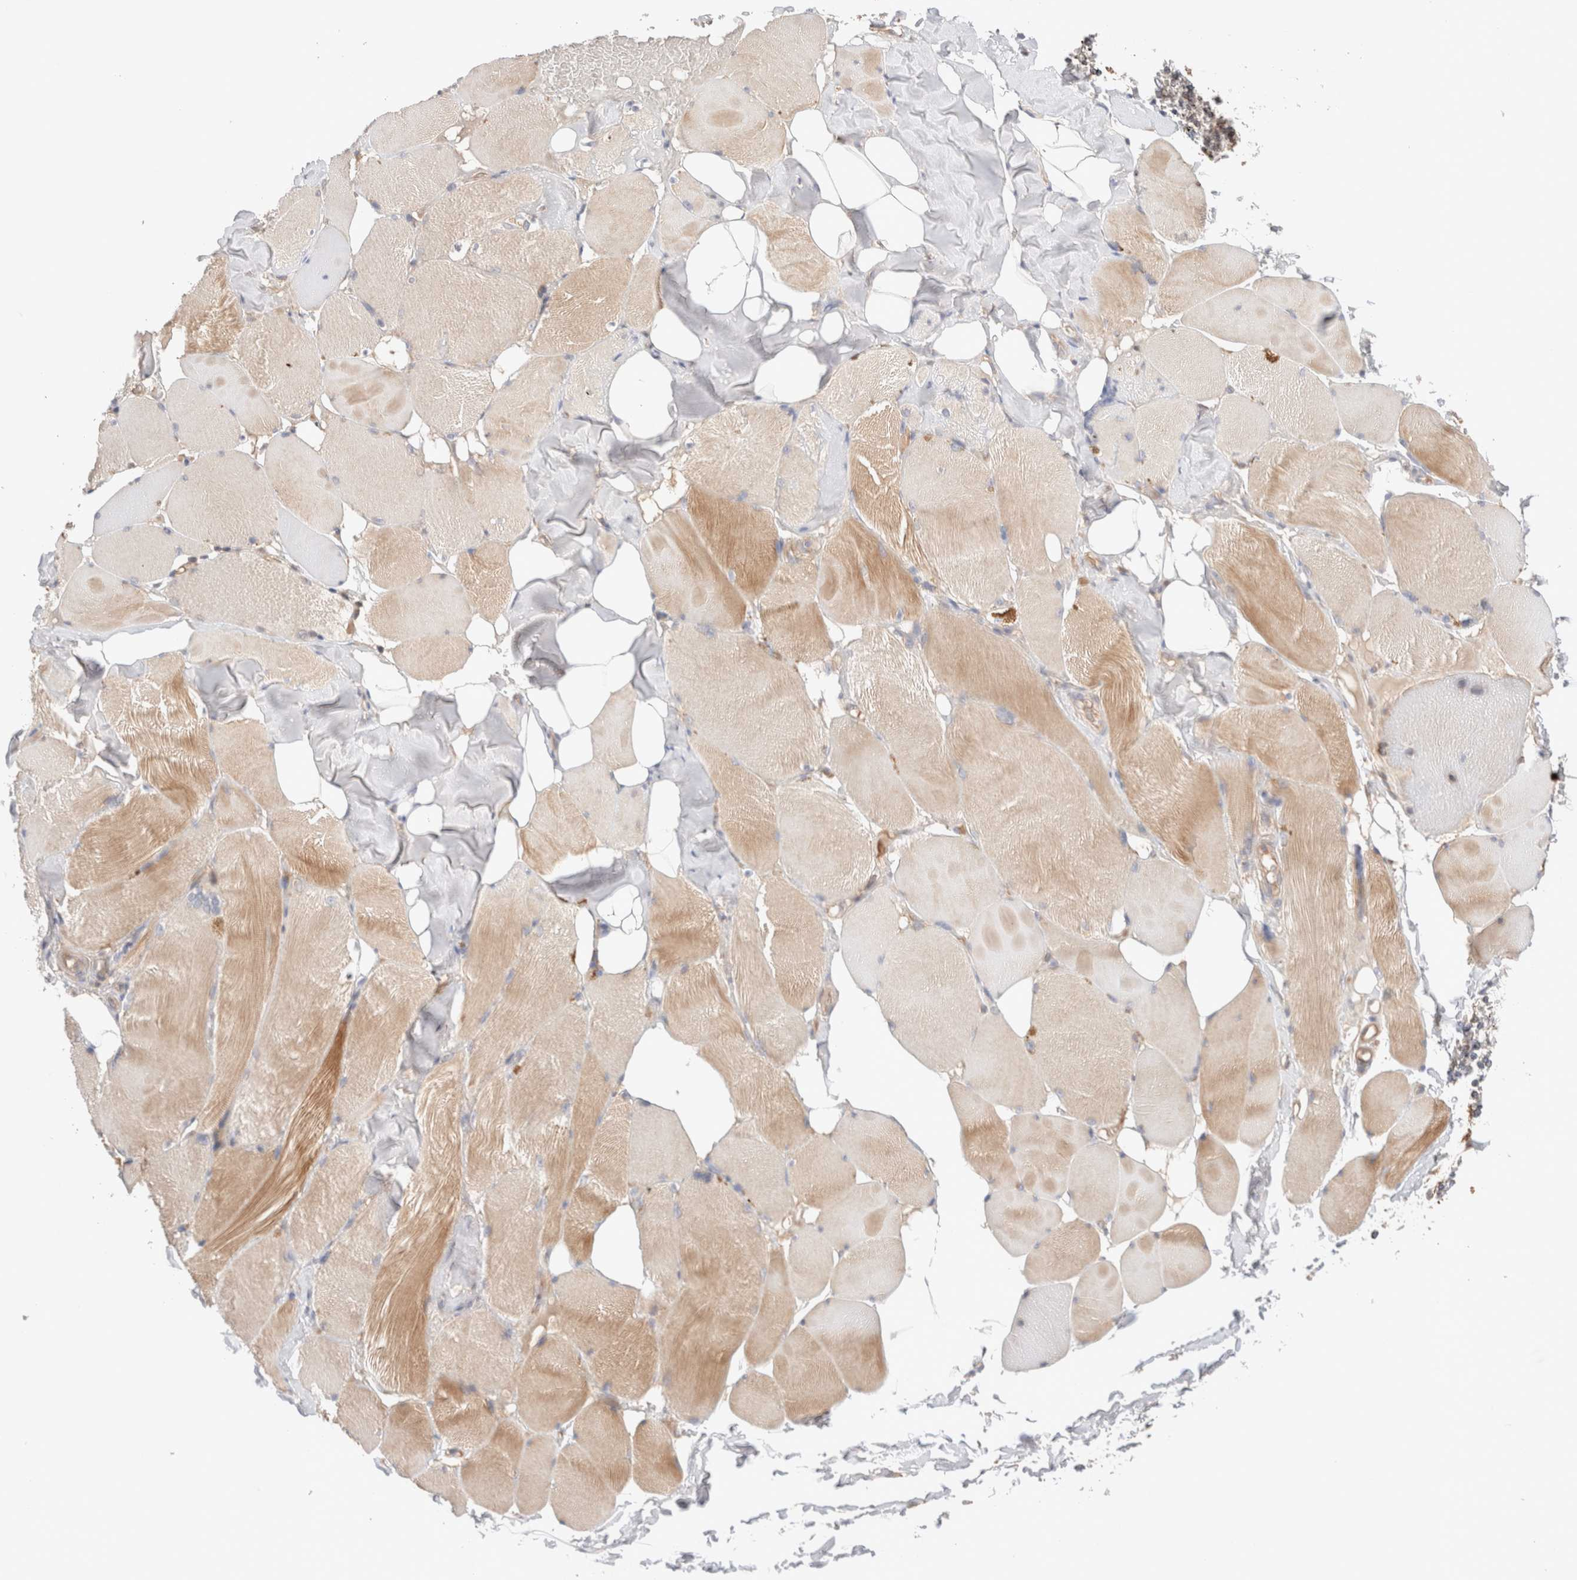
{"staining": {"intensity": "moderate", "quantity": "25%-75%", "location": "cytoplasmic/membranous"}, "tissue": "skeletal muscle", "cell_type": "Myocytes", "image_type": "normal", "snomed": [{"axis": "morphology", "description": "Normal tissue, NOS"}, {"axis": "topography", "description": "Skin"}, {"axis": "topography", "description": "Skeletal muscle"}], "caption": "Protein staining reveals moderate cytoplasmic/membranous expression in approximately 25%-75% of myocytes in unremarkable skeletal muscle.", "gene": "SIKE1", "patient": {"sex": "male", "age": 83}}